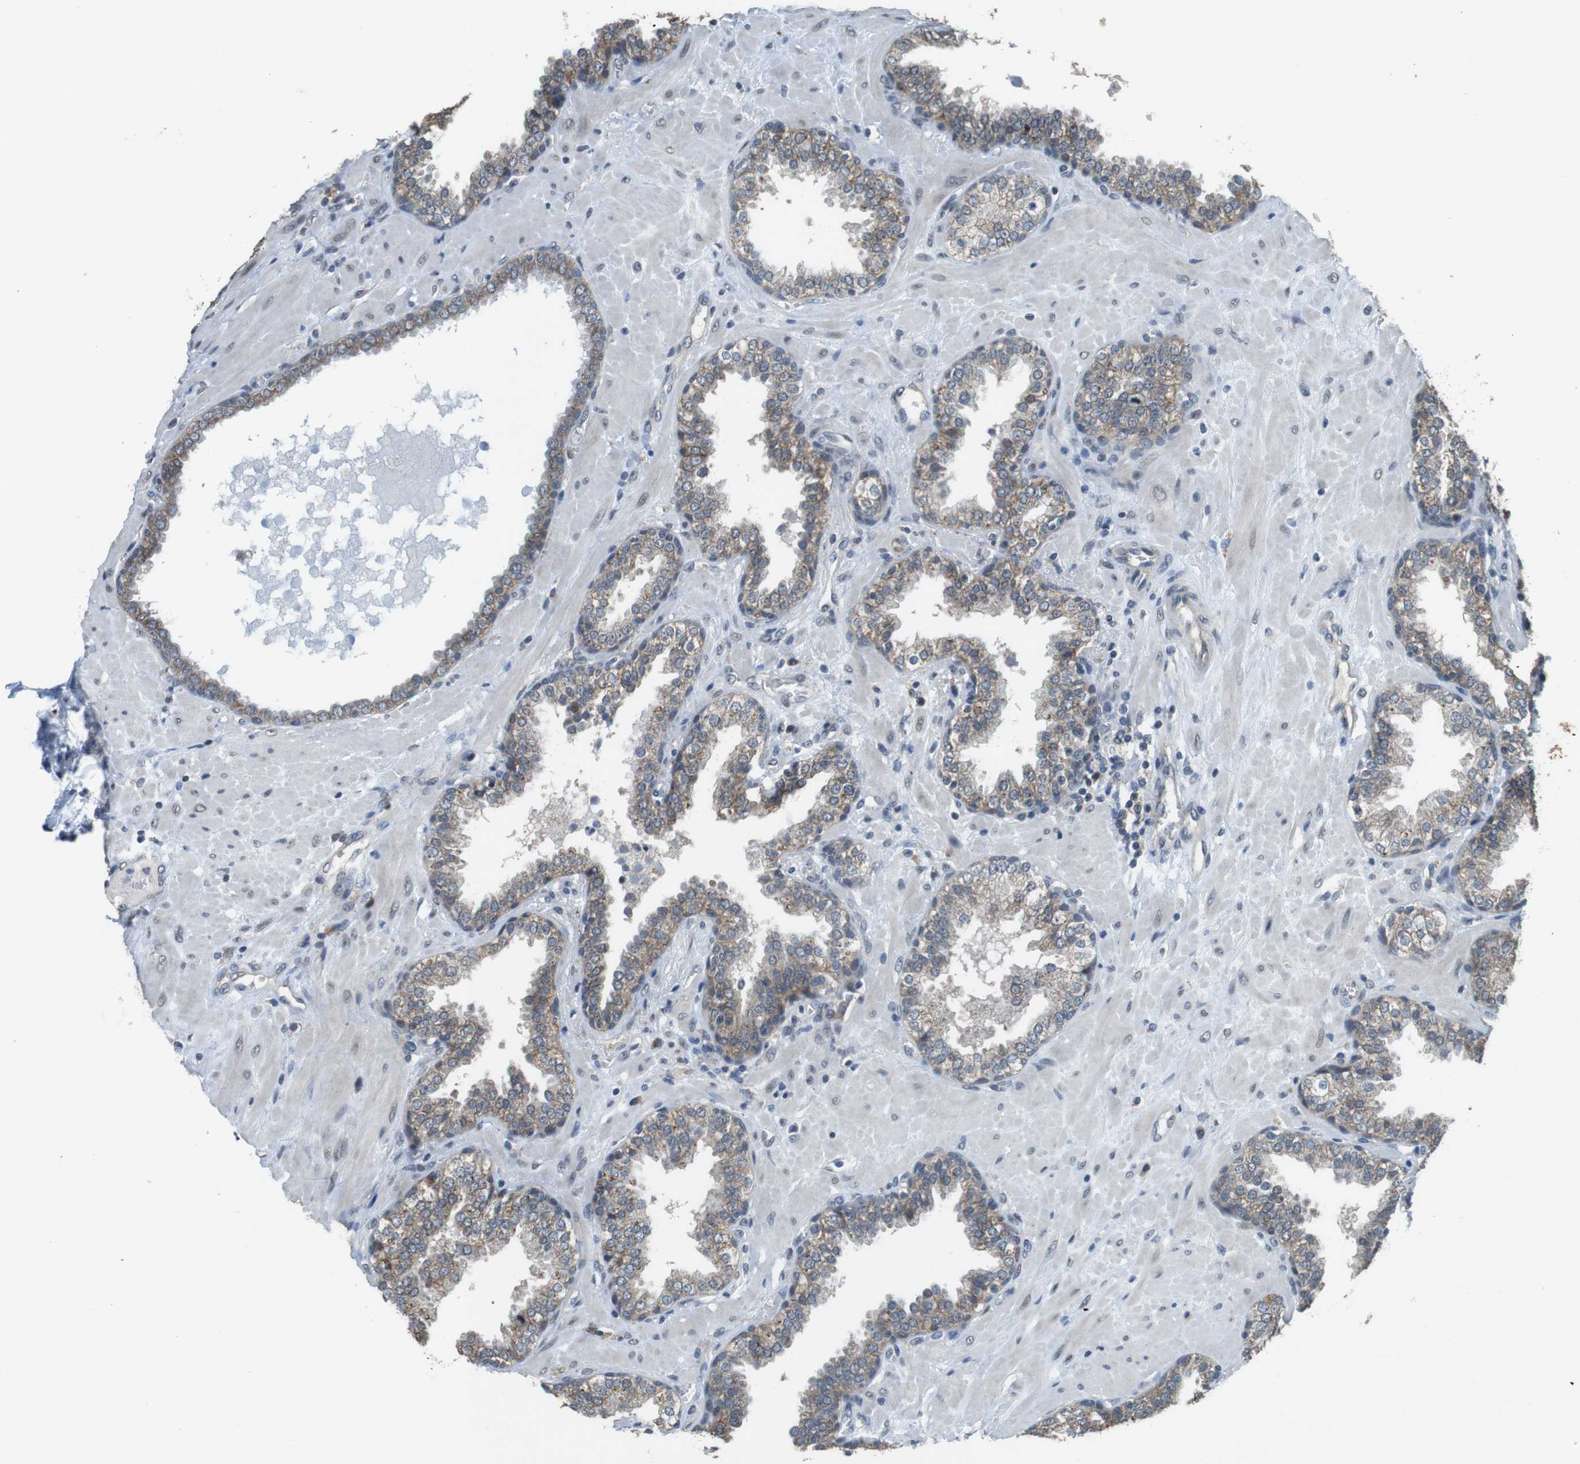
{"staining": {"intensity": "moderate", "quantity": "25%-75%", "location": "cytoplasmic/membranous"}, "tissue": "prostate", "cell_type": "Glandular cells", "image_type": "normal", "snomed": [{"axis": "morphology", "description": "Normal tissue, NOS"}, {"axis": "topography", "description": "Prostate"}], "caption": "DAB (3,3'-diaminobenzidine) immunohistochemical staining of benign human prostate exhibits moderate cytoplasmic/membranous protein expression in about 25%-75% of glandular cells.", "gene": "CLDN7", "patient": {"sex": "male", "age": 51}}